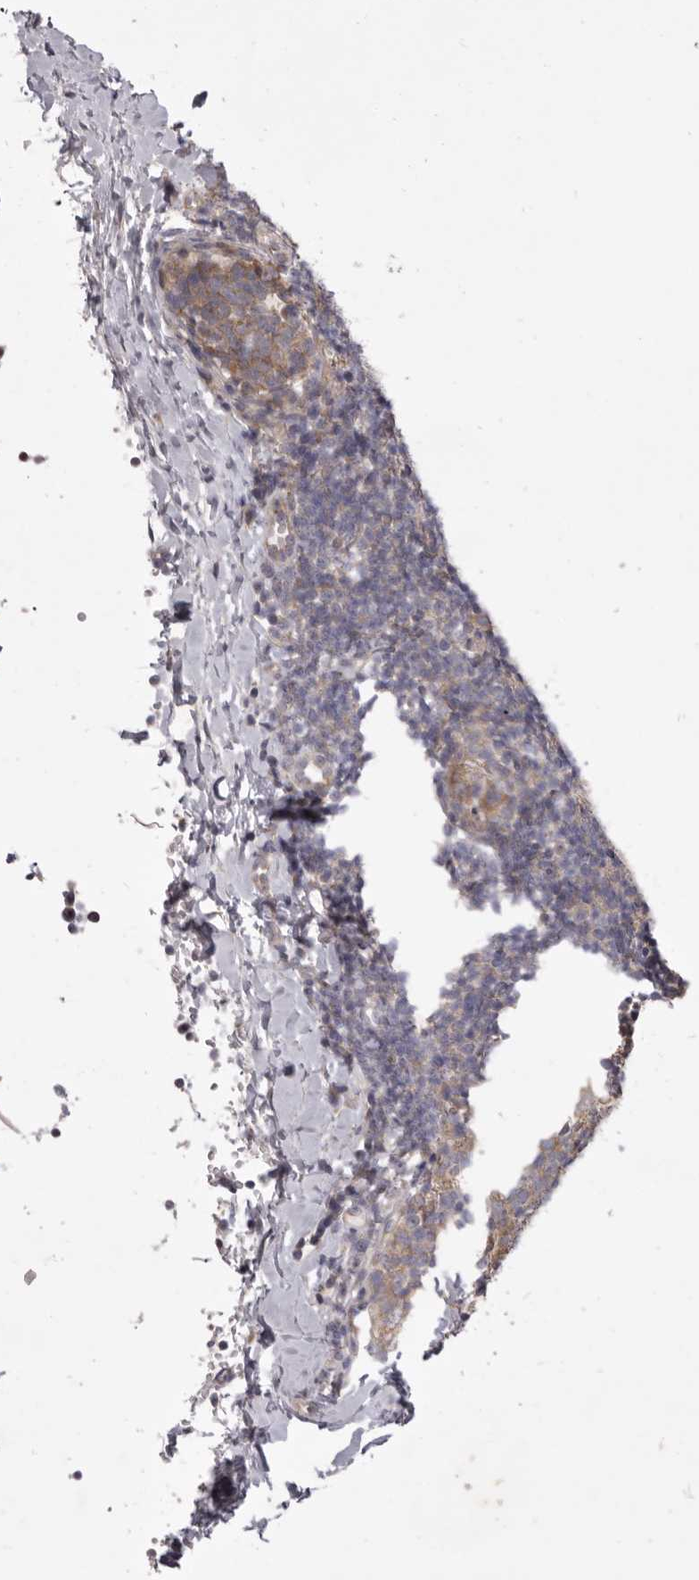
{"staining": {"intensity": "weak", "quantity": "25%-75%", "location": "cytoplasmic/membranous"}, "tissue": "tonsil", "cell_type": "Germinal center cells", "image_type": "normal", "snomed": [{"axis": "morphology", "description": "Normal tissue, NOS"}, {"axis": "topography", "description": "Tonsil"}], "caption": "Unremarkable tonsil shows weak cytoplasmic/membranous positivity in about 25%-75% of germinal center cells, visualized by immunohistochemistry.", "gene": "TBC1D8B", "patient": {"sex": "female", "age": 19}}